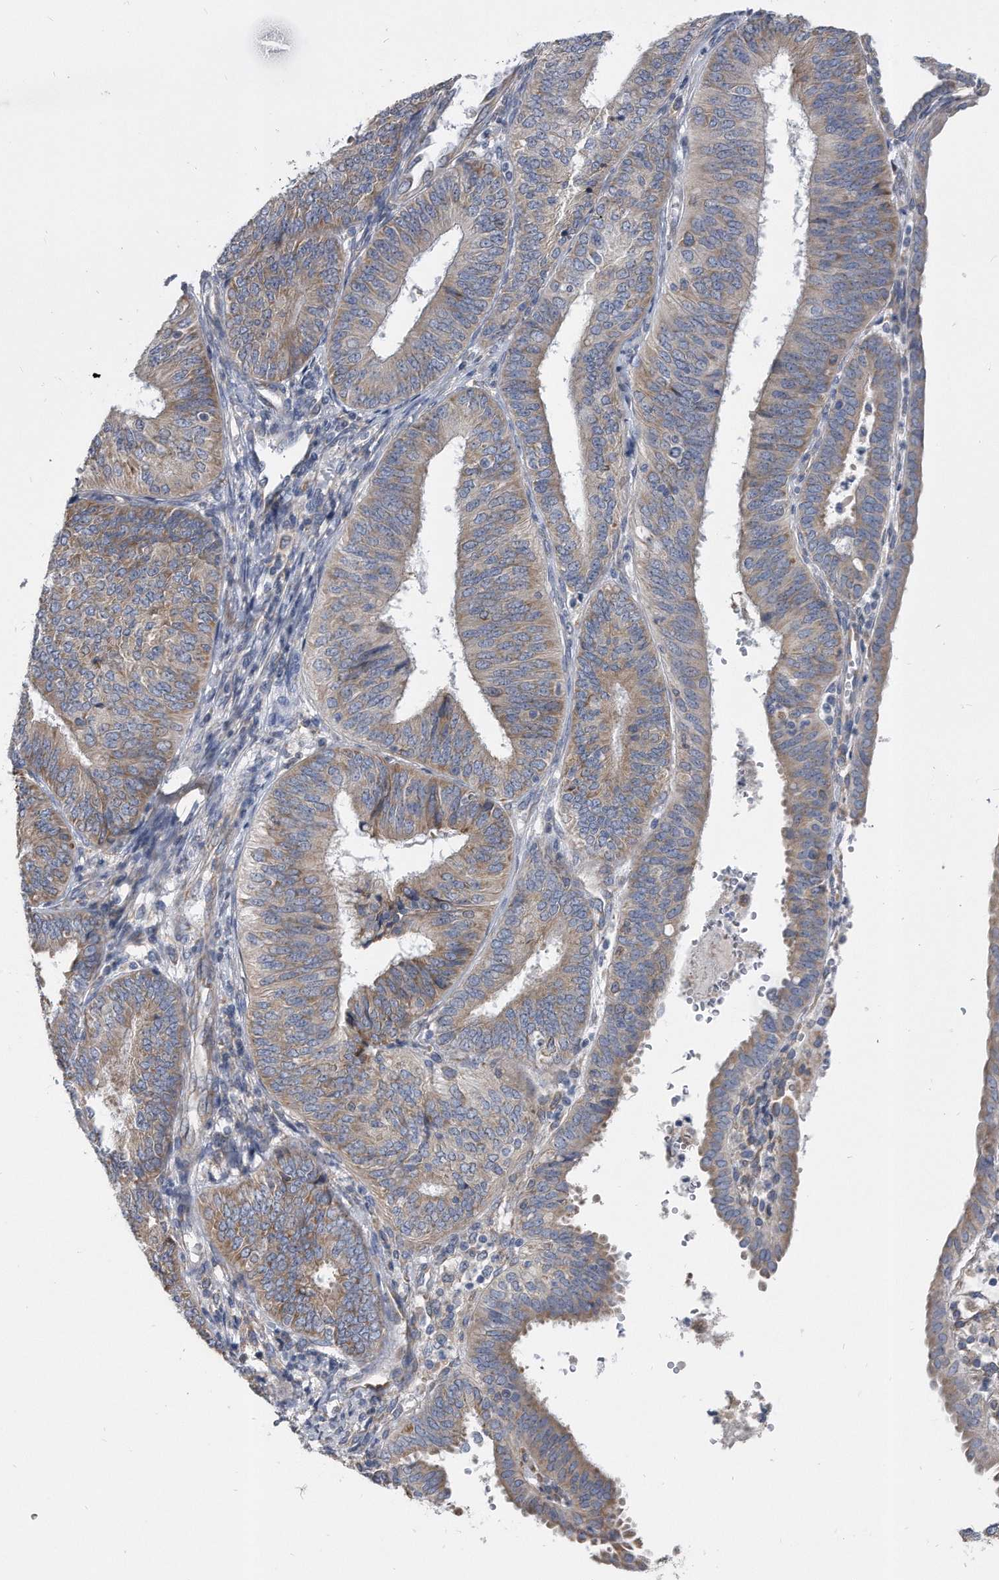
{"staining": {"intensity": "weak", "quantity": "25%-75%", "location": "cytoplasmic/membranous"}, "tissue": "endometrial cancer", "cell_type": "Tumor cells", "image_type": "cancer", "snomed": [{"axis": "morphology", "description": "Adenocarcinoma, NOS"}, {"axis": "topography", "description": "Endometrium"}], "caption": "Endometrial cancer (adenocarcinoma) tissue displays weak cytoplasmic/membranous expression in about 25%-75% of tumor cells", "gene": "CCDC47", "patient": {"sex": "female", "age": 58}}